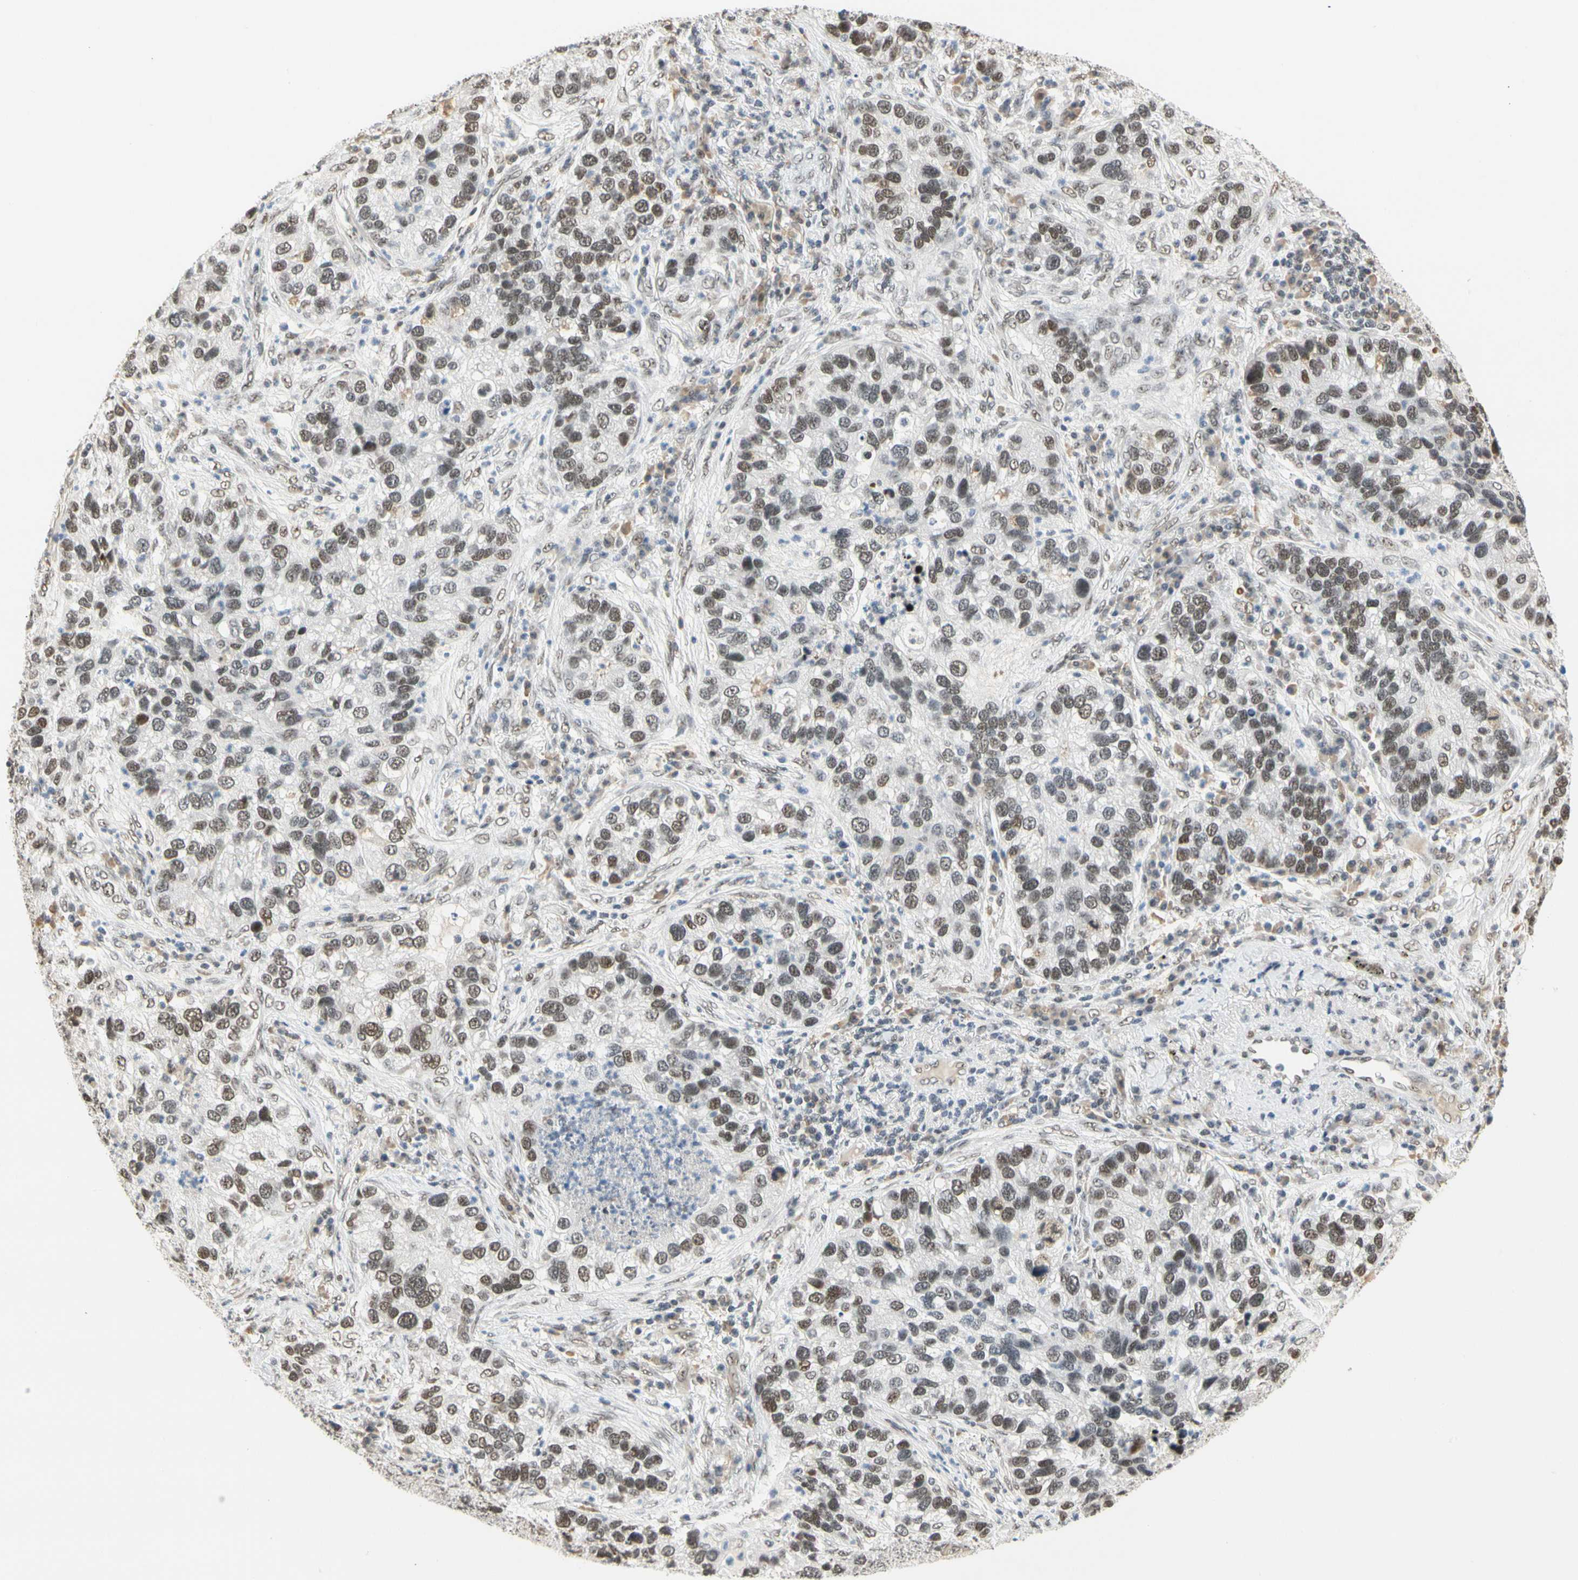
{"staining": {"intensity": "moderate", "quantity": ">75%", "location": "nuclear"}, "tissue": "lung cancer", "cell_type": "Tumor cells", "image_type": "cancer", "snomed": [{"axis": "morphology", "description": "Normal tissue, NOS"}, {"axis": "morphology", "description": "Adenocarcinoma, NOS"}, {"axis": "topography", "description": "Bronchus"}, {"axis": "topography", "description": "Lung"}], "caption": "This is an image of immunohistochemistry (IHC) staining of lung cancer, which shows moderate expression in the nuclear of tumor cells.", "gene": "ZSCAN16", "patient": {"sex": "male", "age": 54}}